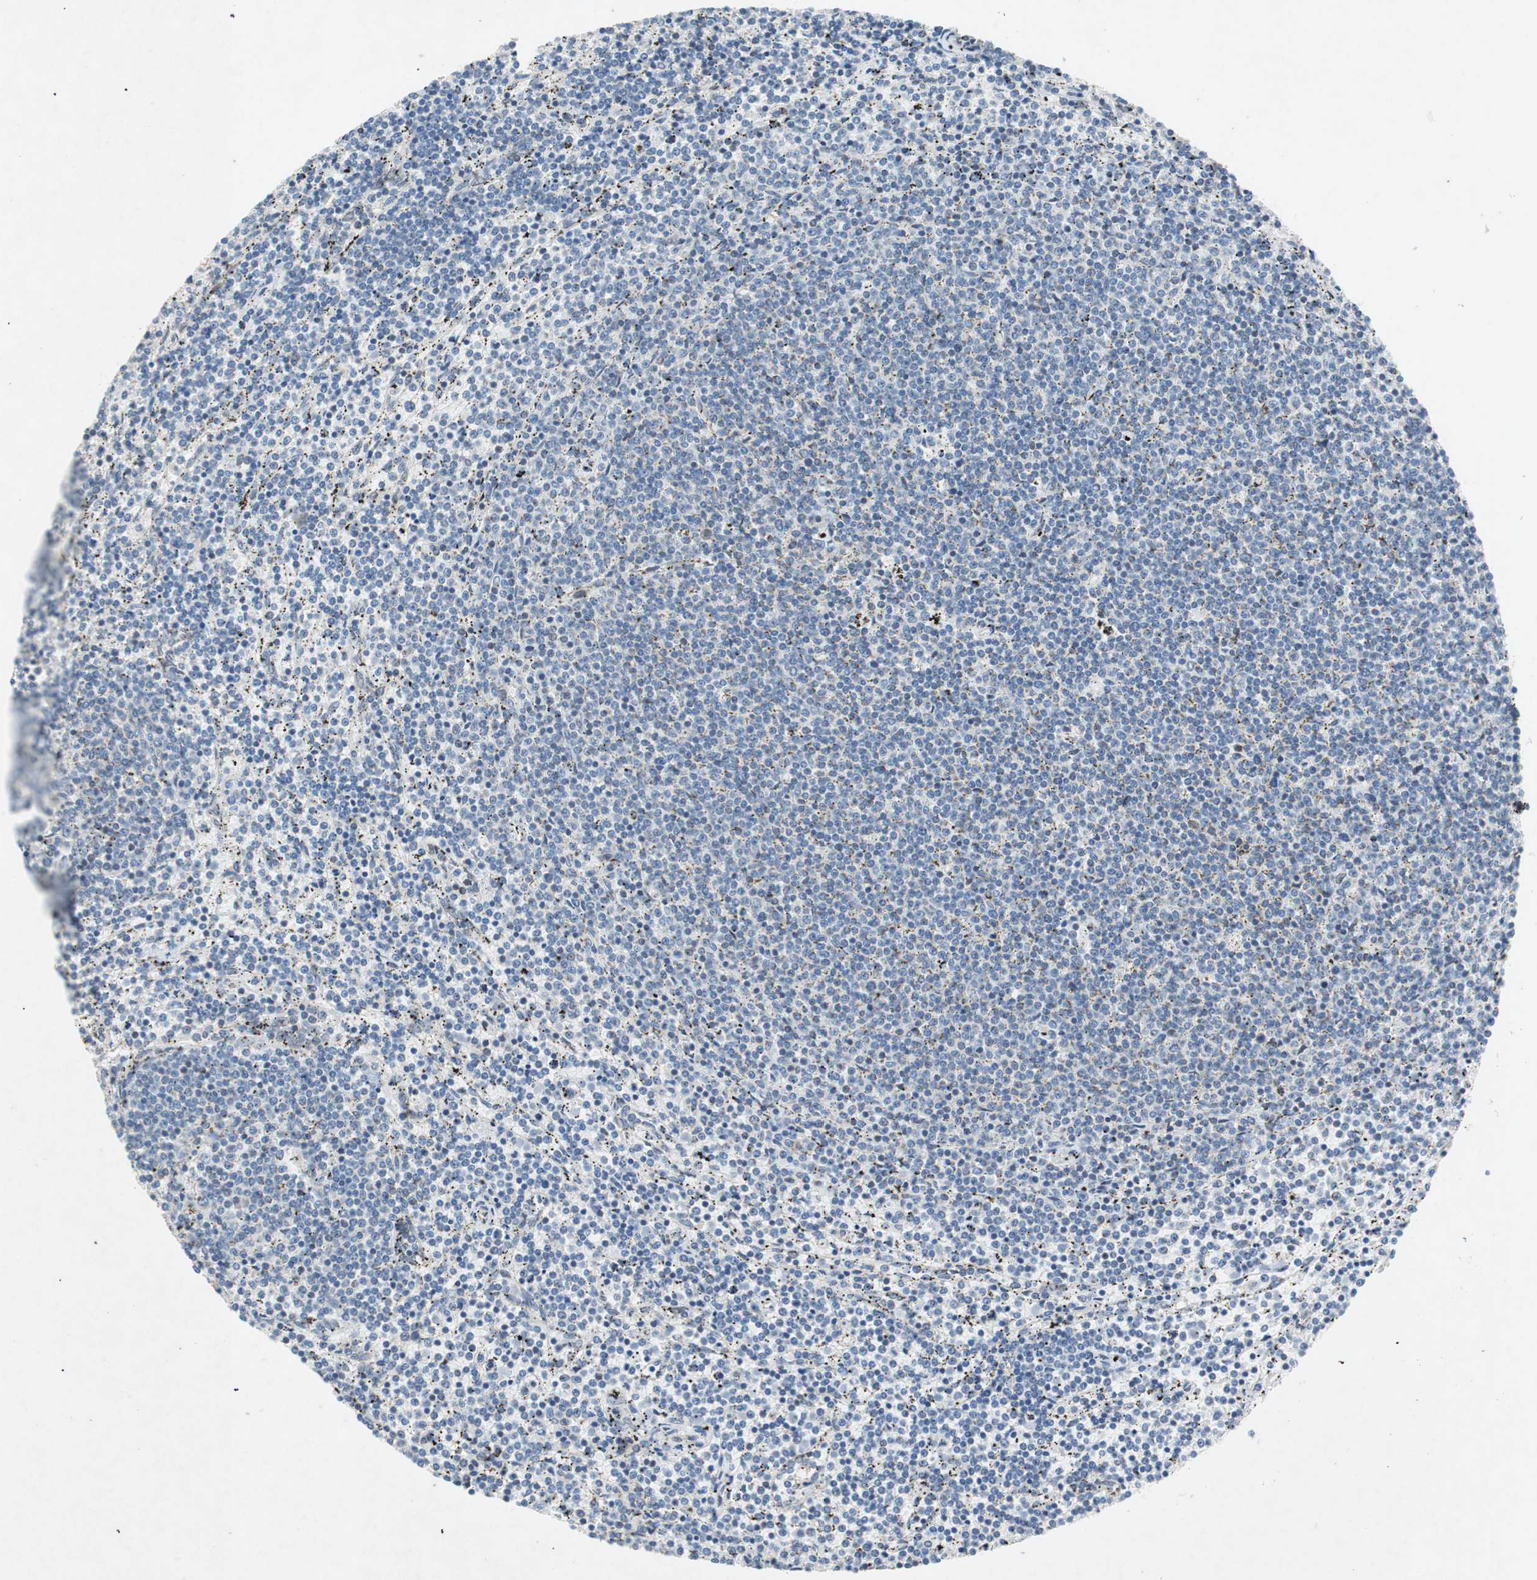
{"staining": {"intensity": "negative", "quantity": "none", "location": "none"}, "tissue": "lymphoma", "cell_type": "Tumor cells", "image_type": "cancer", "snomed": [{"axis": "morphology", "description": "Malignant lymphoma, non-Hodgkin's type, Low grade"}, {"axis": "topography", "description": "Spleen"}], "caption": "Micrograph shows no significant protein staining in tumor cells of lymphoma.", "gene": "ARNT2", "patient": {"sex": "female", "age": 50}}